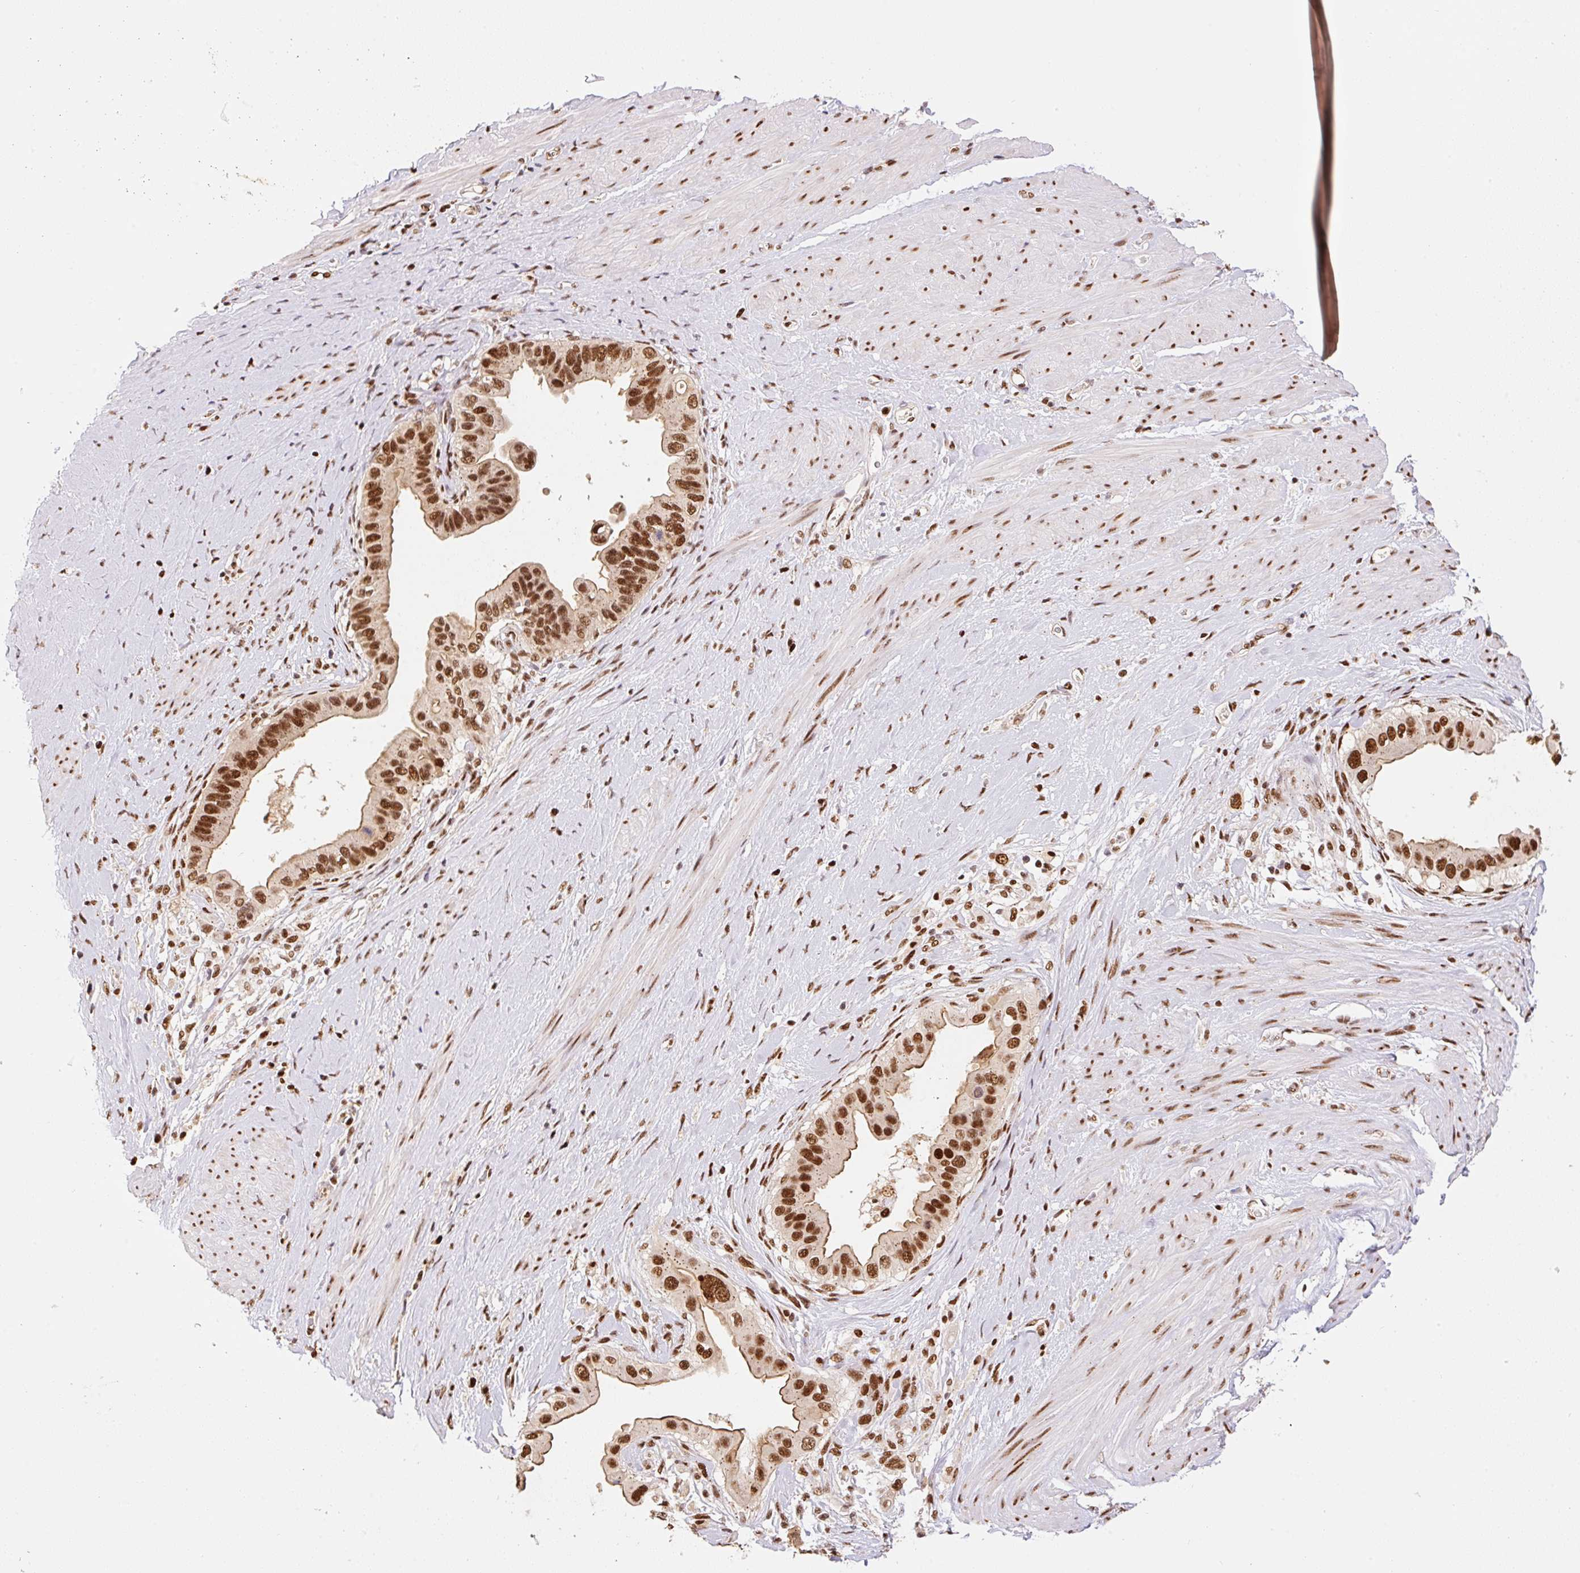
{"staining": {"intensity": "strong", "quantity": ">75%", "location": "nuclear"}, "tissue": "pancreatic cancer", "cell_type": "Tumor cells", "image_type": "cancer", "snomed": [{"axis": "morphology", "description": "Adenocarcinoma, NOS"}, {"axis": "topography", "description": "Pancreas"}], "caption": "Brown immunohistochemical staining in human pancreatic cancer (adenocarcinoma) displays strong nuclear expression in approximately >75% of tumor cells. The protein is shown in brown color, while the nuclei are stained blue.", "gene": "GPR139", "patient": {"sex": "female", "age": 56}}